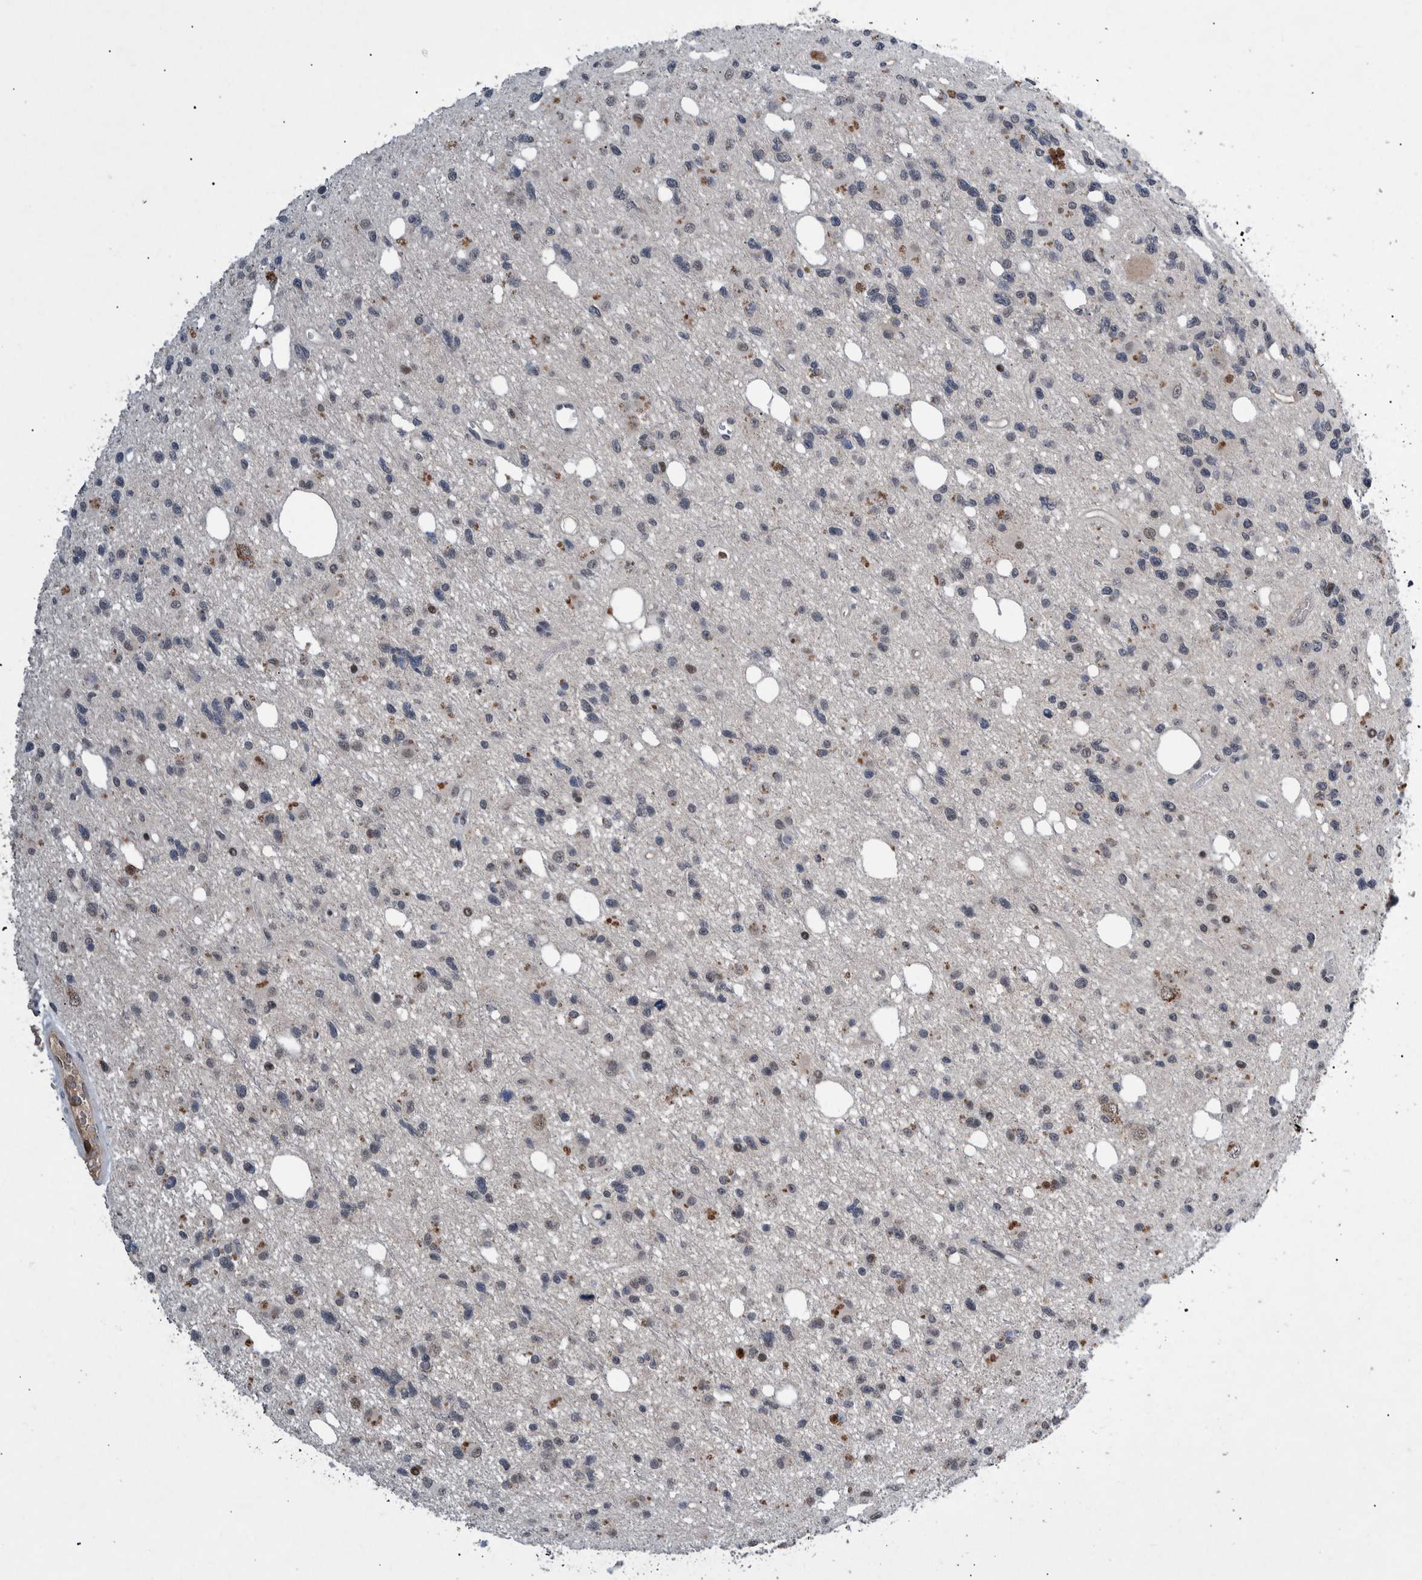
{"staining": {"intensity": "negative", "quantity": "none", "location": "none"}, "tissue": "glioma", "cell_type": "Tumor cells", "image_type": "cancer", "snomed": [{"axis": "morphology", "description": "Glioma, malignant, High grade"}, {"axis": "topography", "description": "Brain"}], "caption": "Immunohistochemistry (IHC) image of human glioma stained for a protein (brown), which demonstrates no staining in tumor cells.", "gene": "ESRP1", "patient": {"sex": "female", "age": 62}}